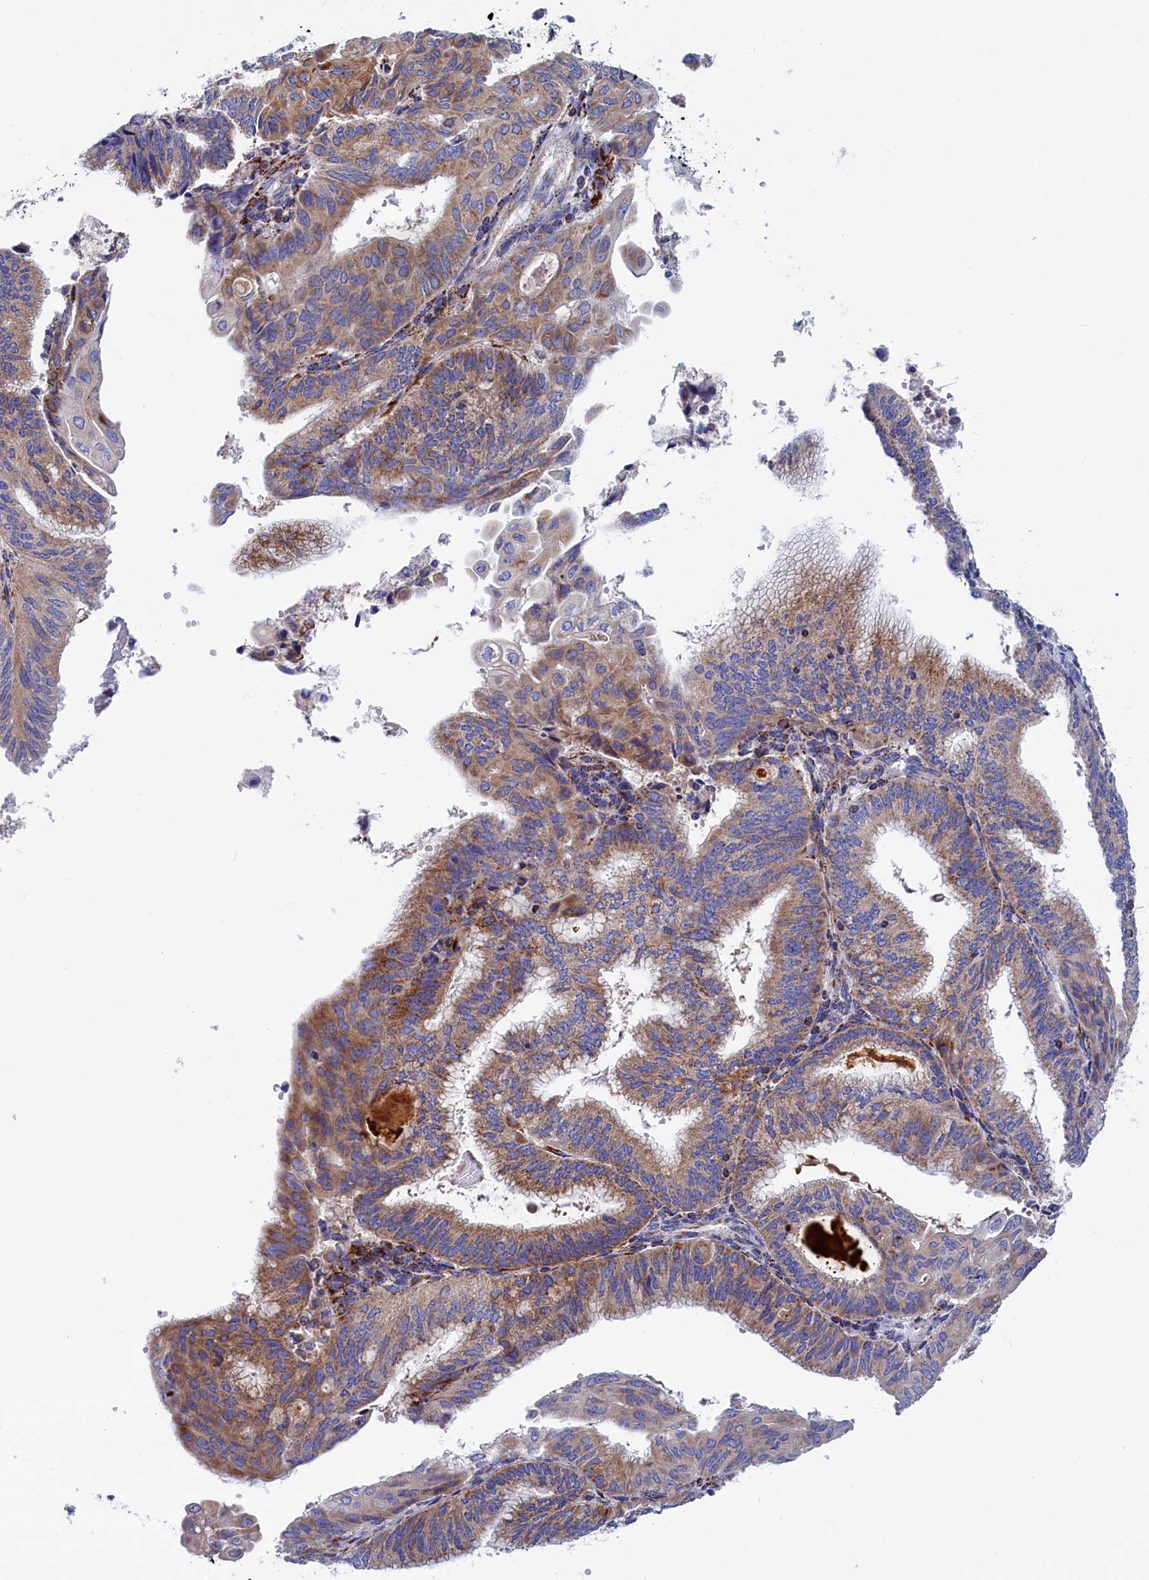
{"staining": {"intensity": "moderate", "quantity": ">75%", "location": "cytoplasmic/membranous"}, "tissue": "endometrial cancer", "cell_type": "Tumor cells", "image_type": "cancer", "snomed": [{"axis": "morphology", "description": "Adenocarcinoma, NOS"}, {"axis": "topography", "description": "Endometrium"}], "caption": "This photomicrograph shows IHC staining of endometrial adenocarcinoma, with medium moderate cytoplasmic/membranous staining in about >75% of tumor cells.", "gene": "WDR83", "patient": {"sex": "female", "age": 49}}